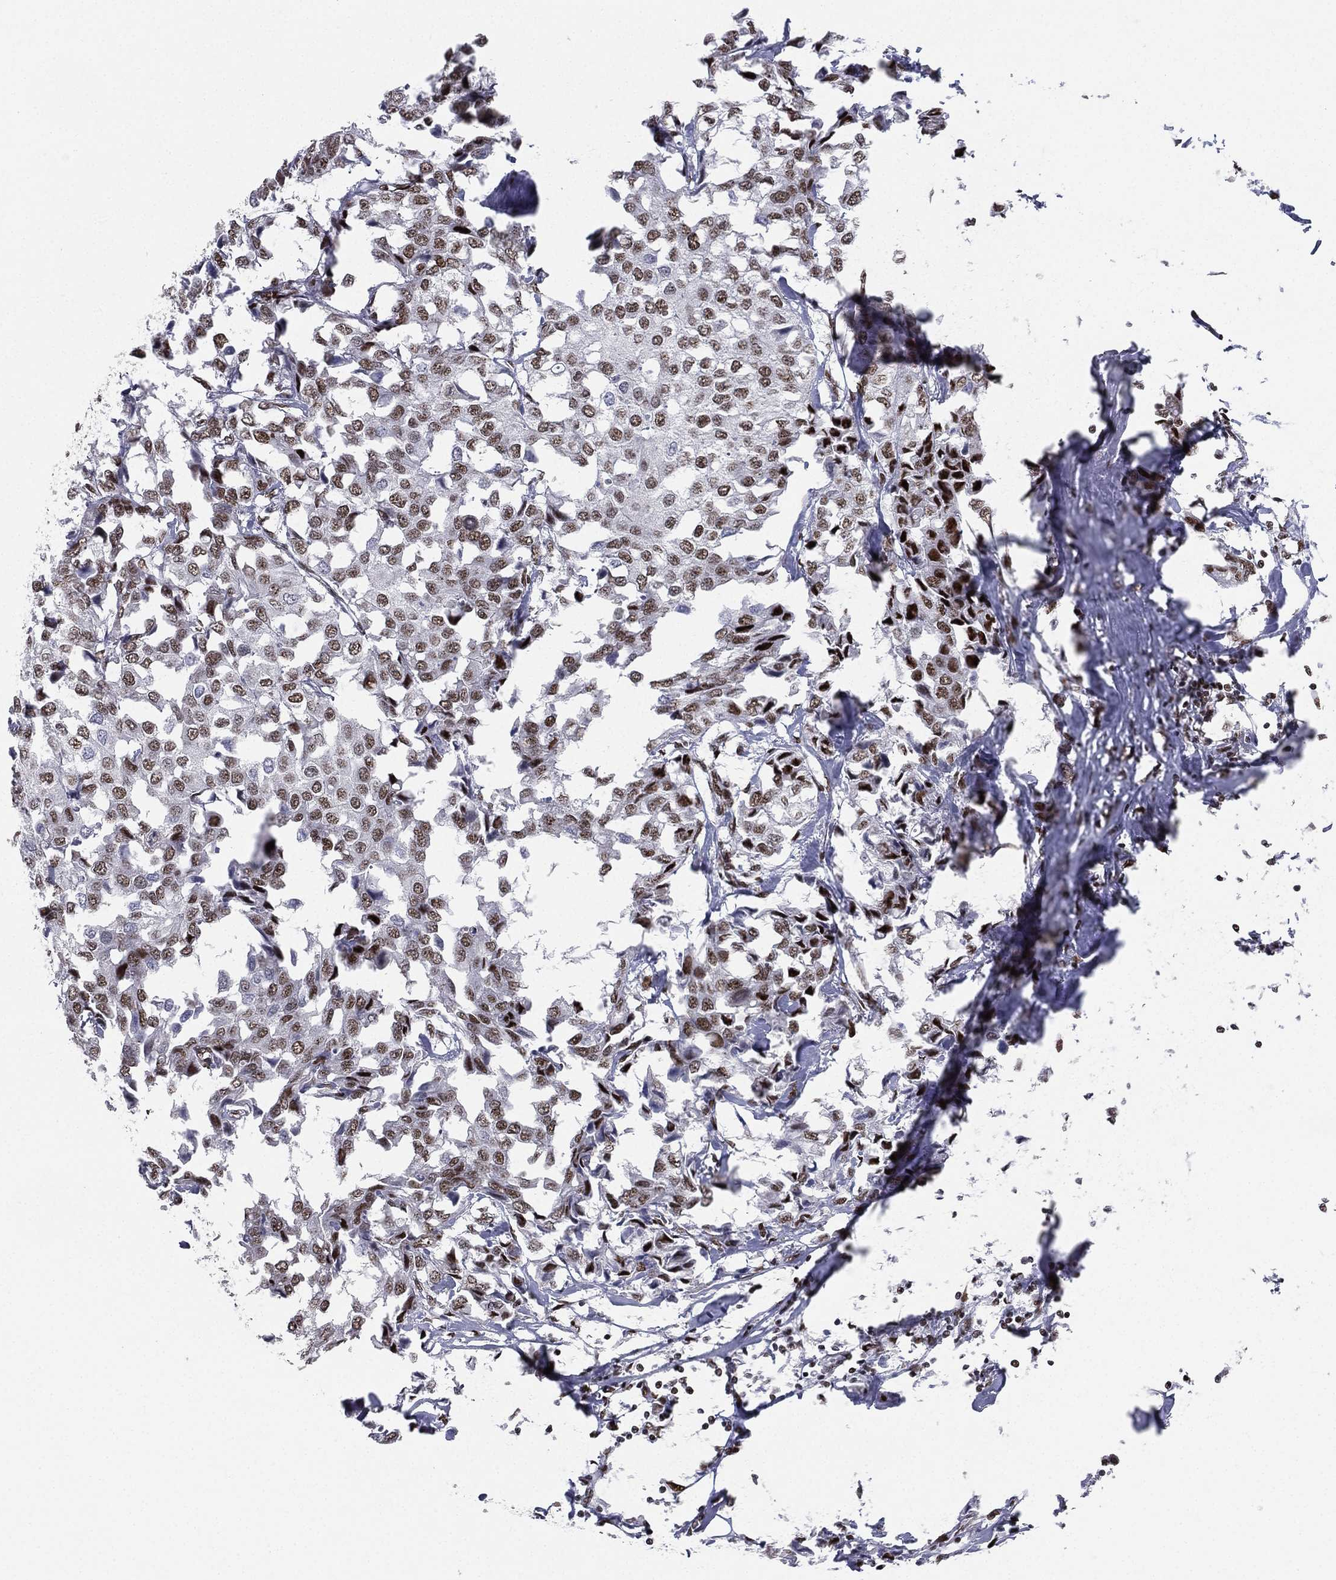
{"staining": {"intensity": "moderate", "quantity": ">75%", "location": "nuclear"}, "tissue": "breast cancer", "cell_type": "Tumor cells", "image_type": "cancer", "snomed": [{"axis": "morphology", "description": "Duct carcinoma"}, {"axis": "topography", "description": "Breast"}], "caption": "Immunohistochemical staining of human breast cancer (invasive ductal carcinoma) shows moderate nuclear protein positivity in about >75% of tumor cells.", "gene": "RTF1", "patient": {"sex": "female", "age": 80}}